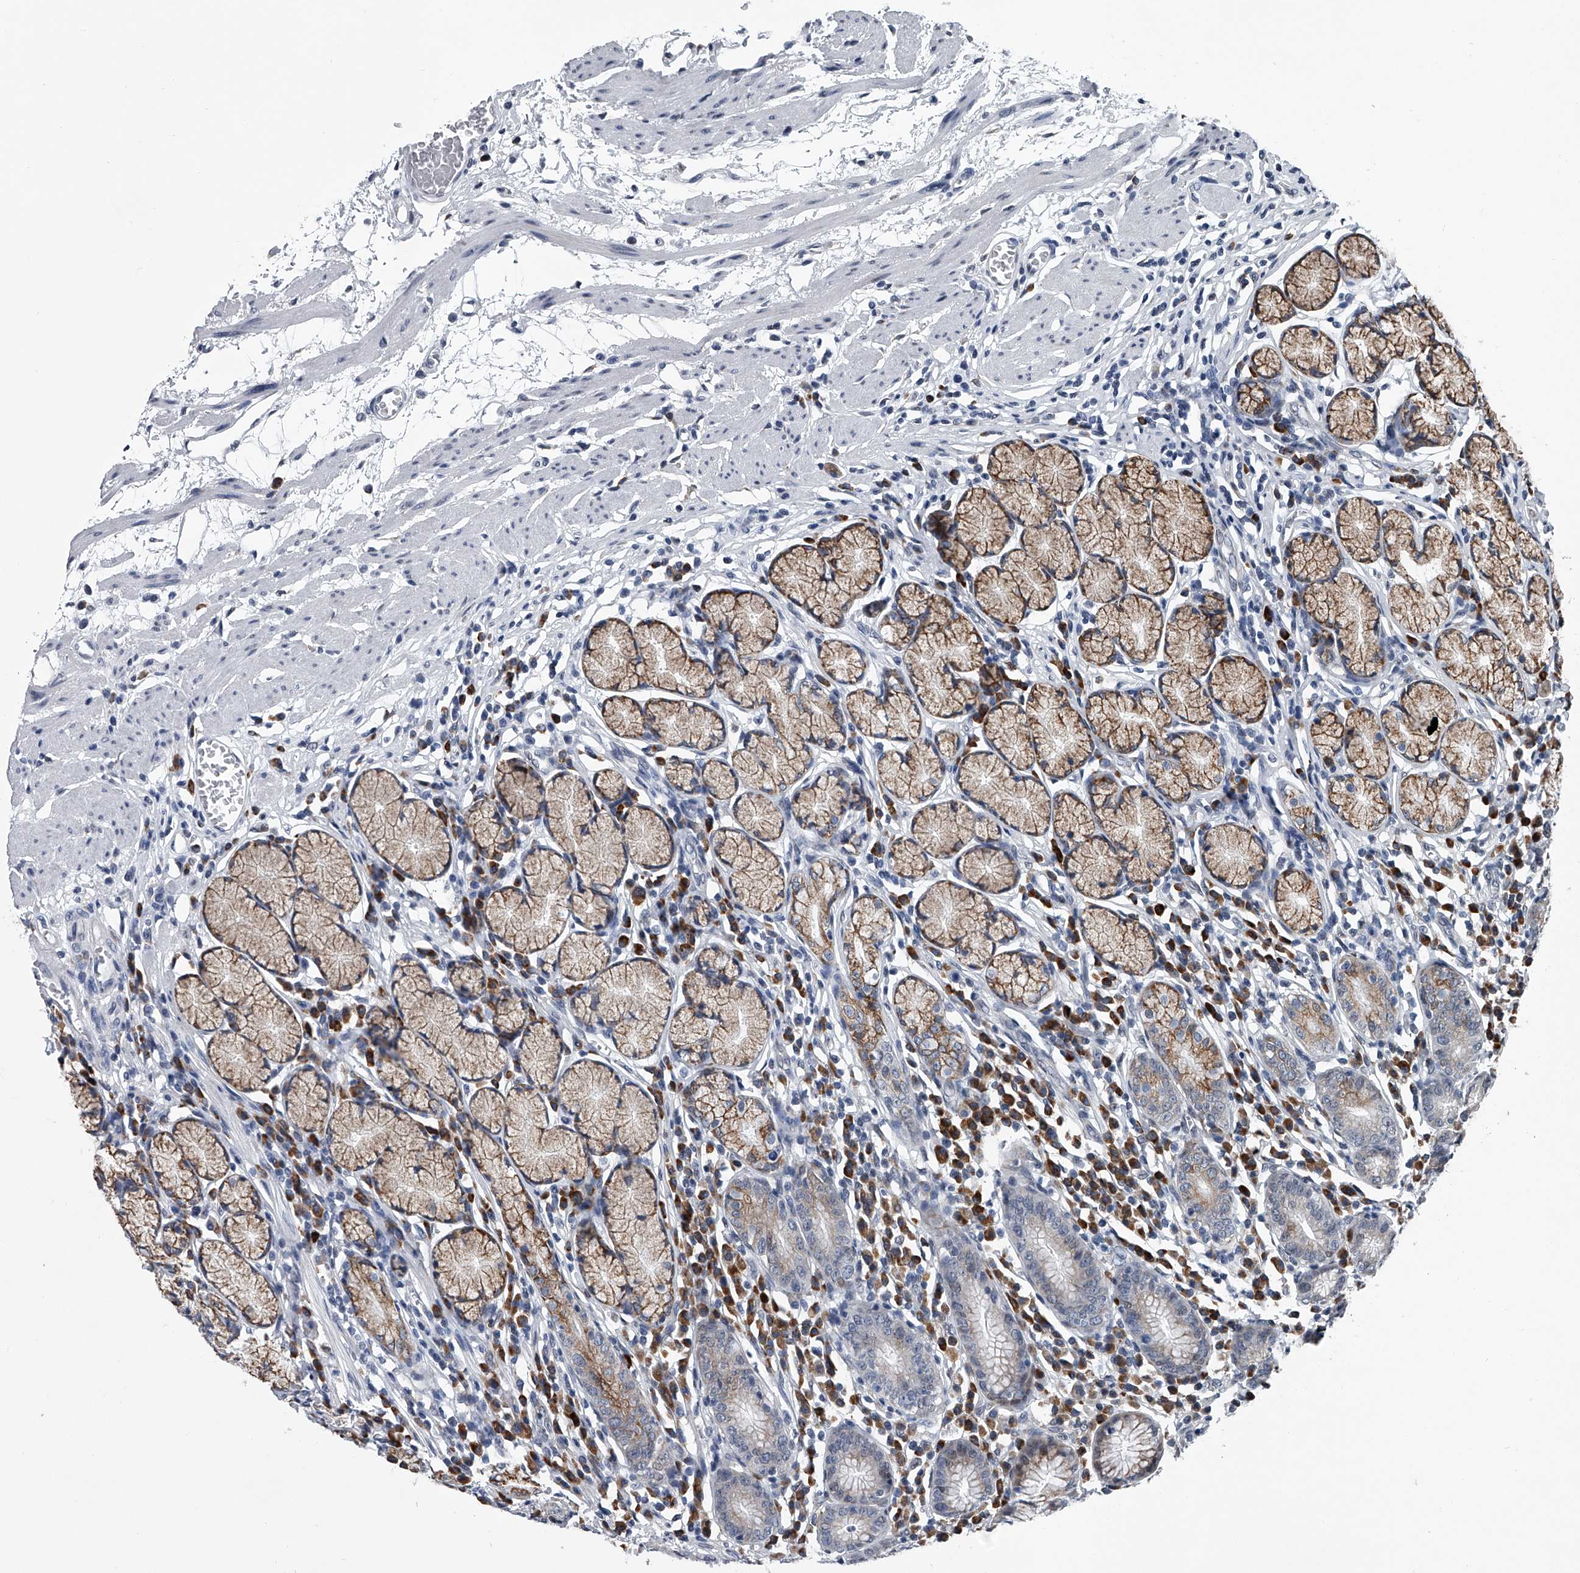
{"staining": {"intensity": "moderate", "quantity": "25%-75%", "location": "cytoplasmic/membranous"}, "tissue": "stomach", "cell_type": "Glandular cells", "image_type": "normal", "snomed": [{"axis": "morphology", "description": "Normal tissue, NOS"}, {"axis": "topography", "description": "Stomach"}], "caption": "IHC staining of unremarkable stomach, which demonstrates medium levels of moderate cytoplasmic/membranous expression in about 25%-75% of glandular cells indicating moderate cytoplasmic/membranous protein positivity. The staining was performed using DAB (brown) for protein detection and nuclei were counterstained in hematoxylin (blue).", "gene": "PPP2R5D", "patient": {"sex": "male", "age": 55}}